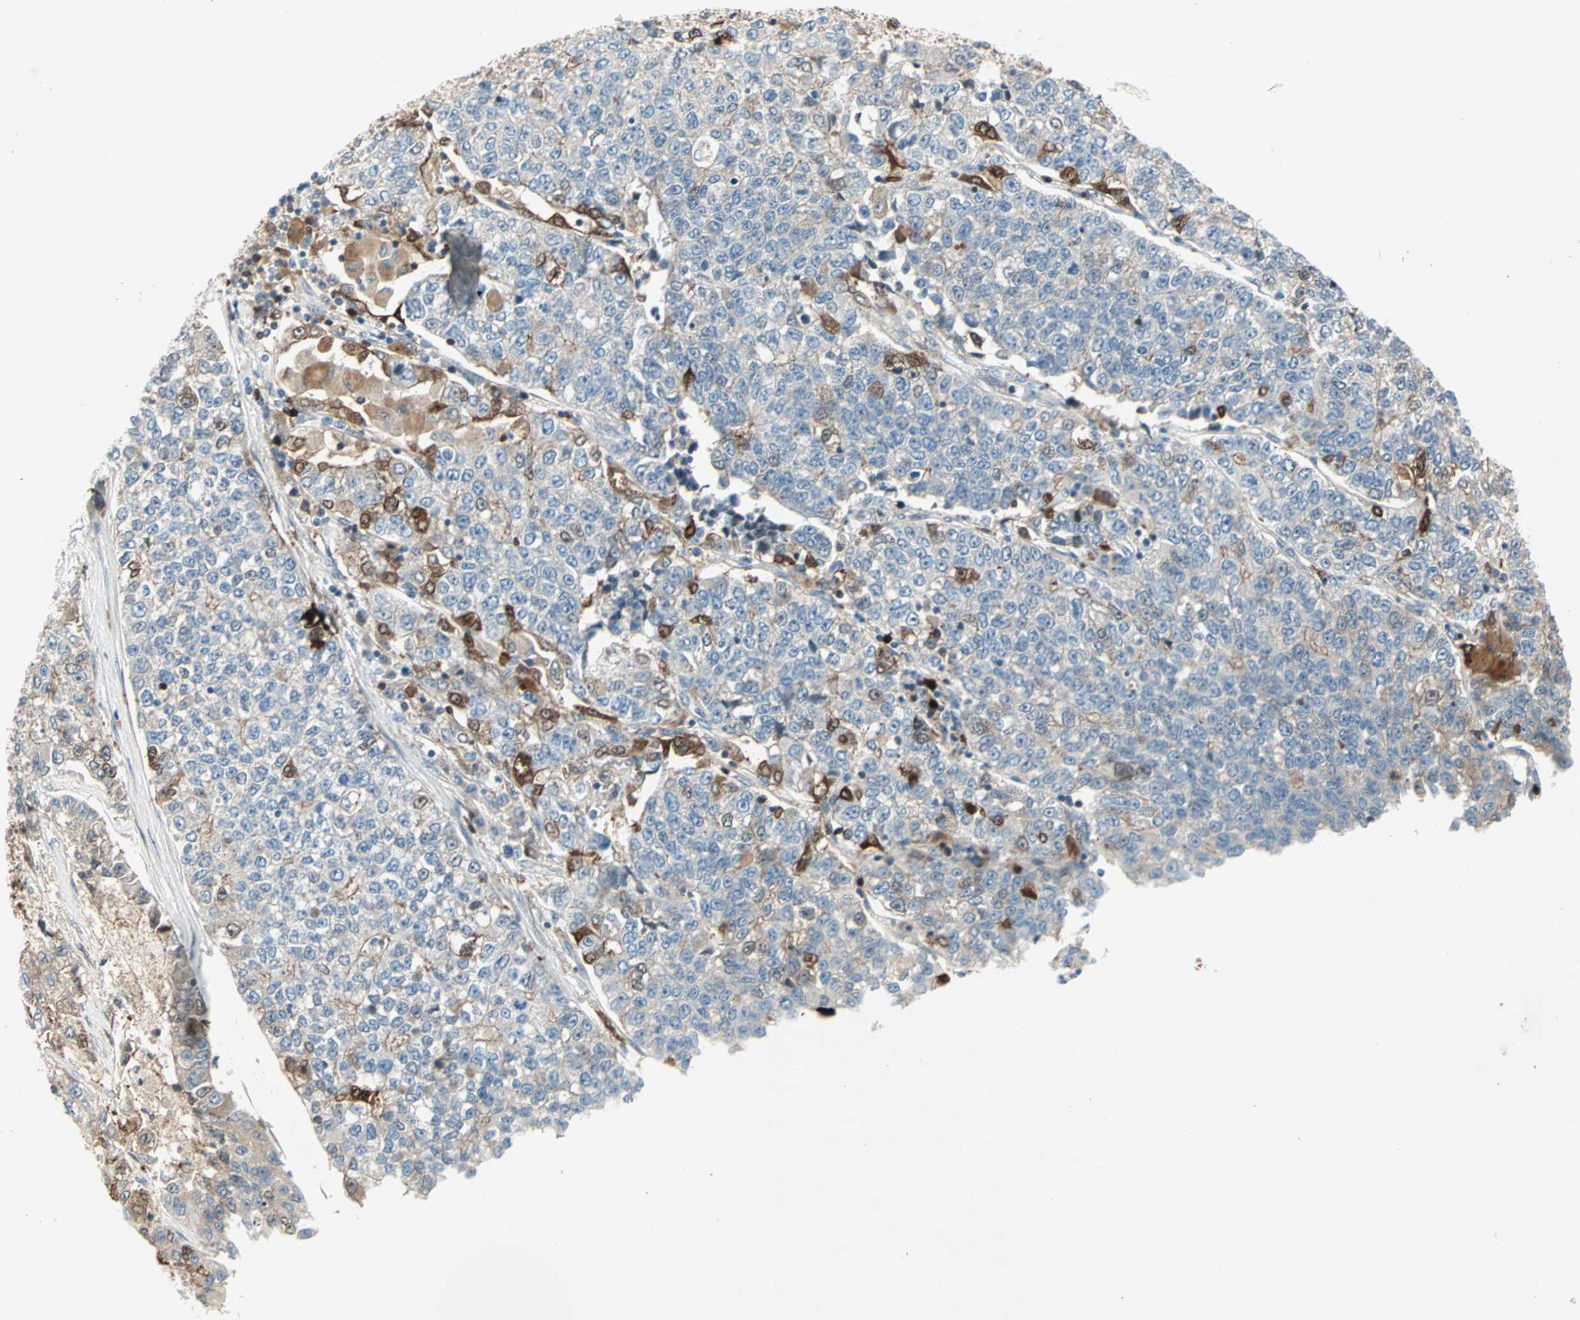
{"staining": {"intensity": "strong", "quantity": "25%-75%", "location": "cytoplasmic/membranous,nuclear"}, "tissue": "lung cancer", "cell_type": "Tumor cells", "image_type": "cancer", "snomed": [{"axis": "morphology", "description": "Adenocarcinoma, NOS"}, {"axis": "topography", "description": "Lung"}], "caption": "Immunohistochemical staining of adenocarcinoma (lung) shows strong cytoplasmic/membranous and nuclear protein positivity in approximately 25%-75% of tumor cells.", "gene": "RTL6", "patient": {"sex": "male", "age": 49}}